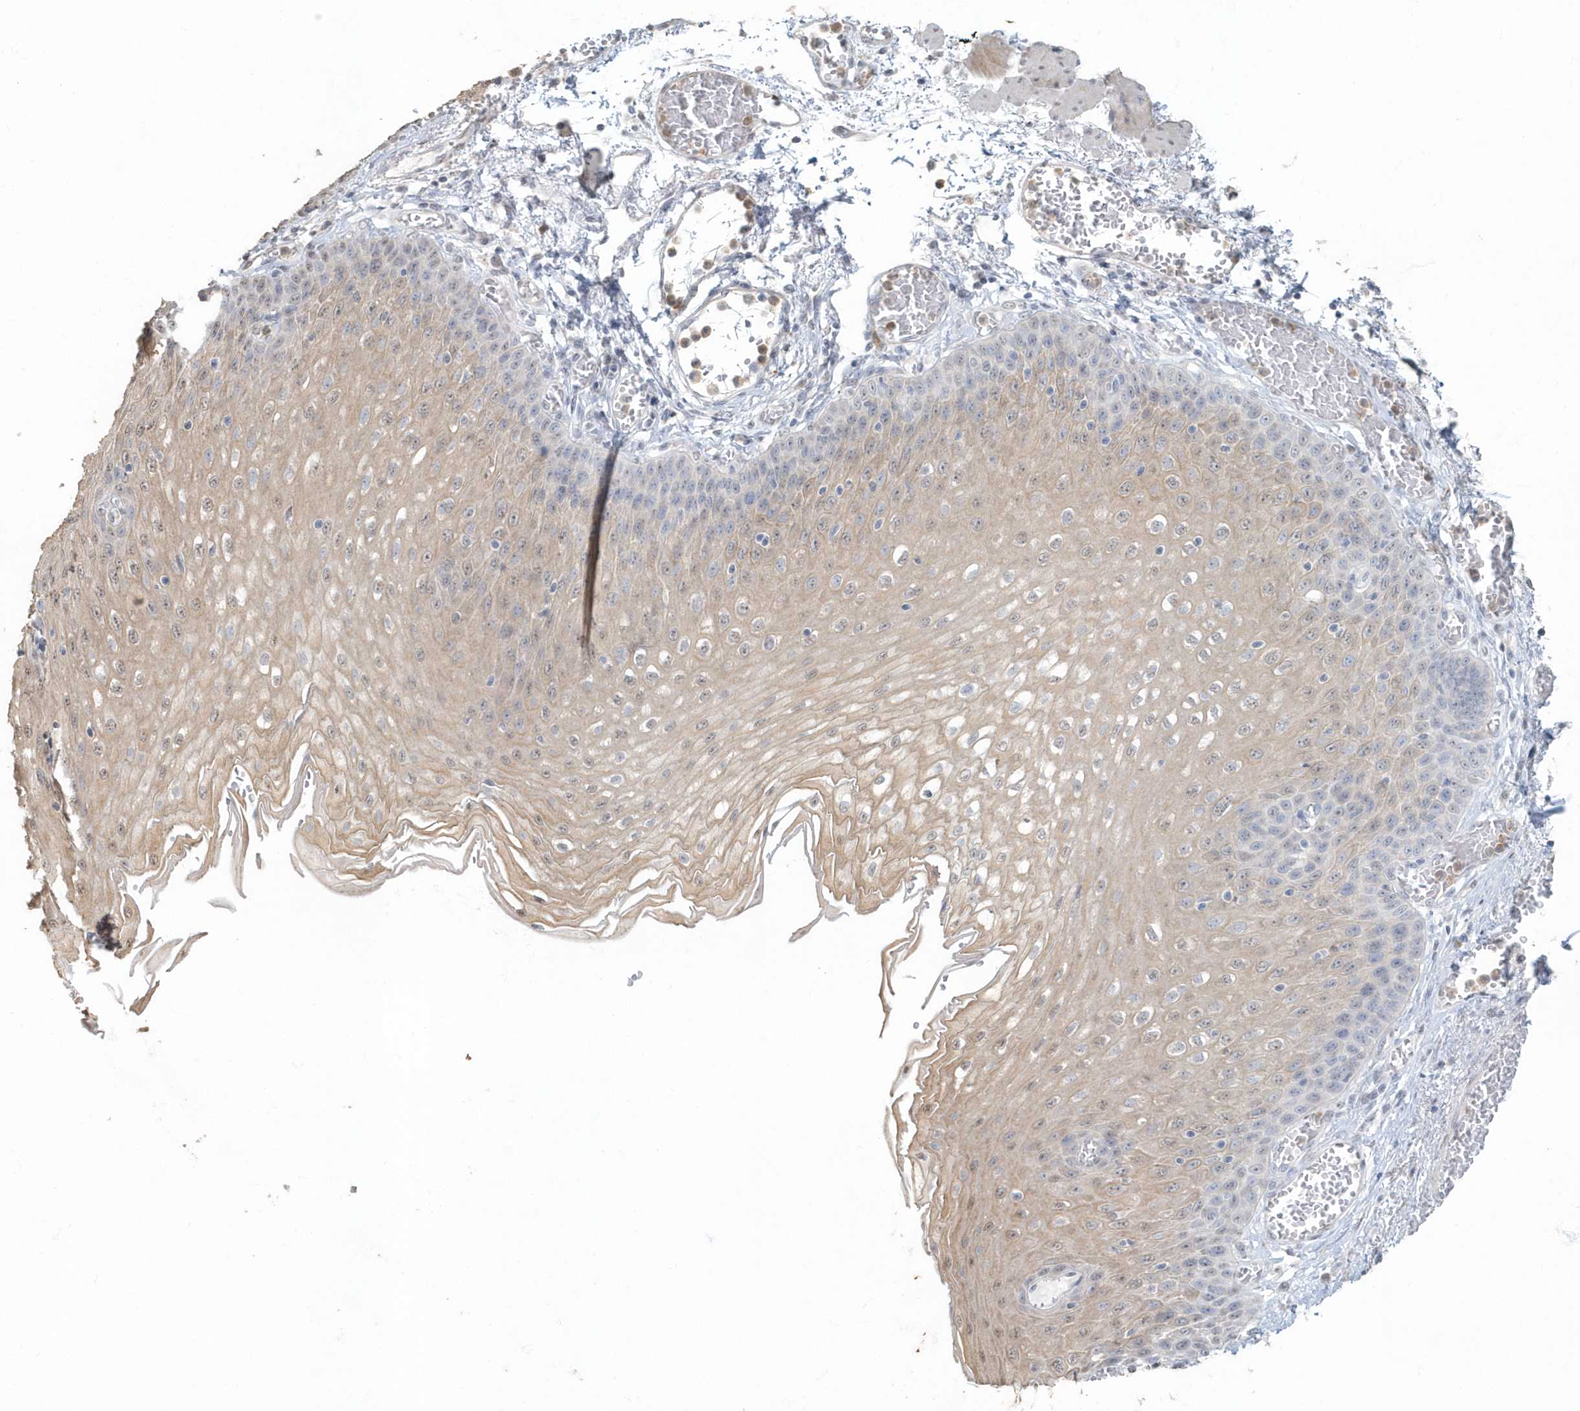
{"staining": {"intensity": "weak", "quantity": "25%-75%", "location": "cytoplasmic/membranous"}, "tissue": "esophagus", "cell_type": "Squamous epithelial cells", "image_type": "normal", "snomed": [{"axis": "morphology", "description": "Normal tissue, NOS"}, {"axis": "topography", "description": "Esophagus"}], "caption": "High-magnification brightfield microscopy of unremarkable esophagus stained with DAB (3,3'-diaminobenzidine) (brown) and counterstained with hematoxylin (blue). squamous epithelial cells exhibit weak cytoplasmic/membranous staining is appreciated in about25%-75% of cells.", "gene": "MYOT", "patient": {"sex": "male", "age": 81}}